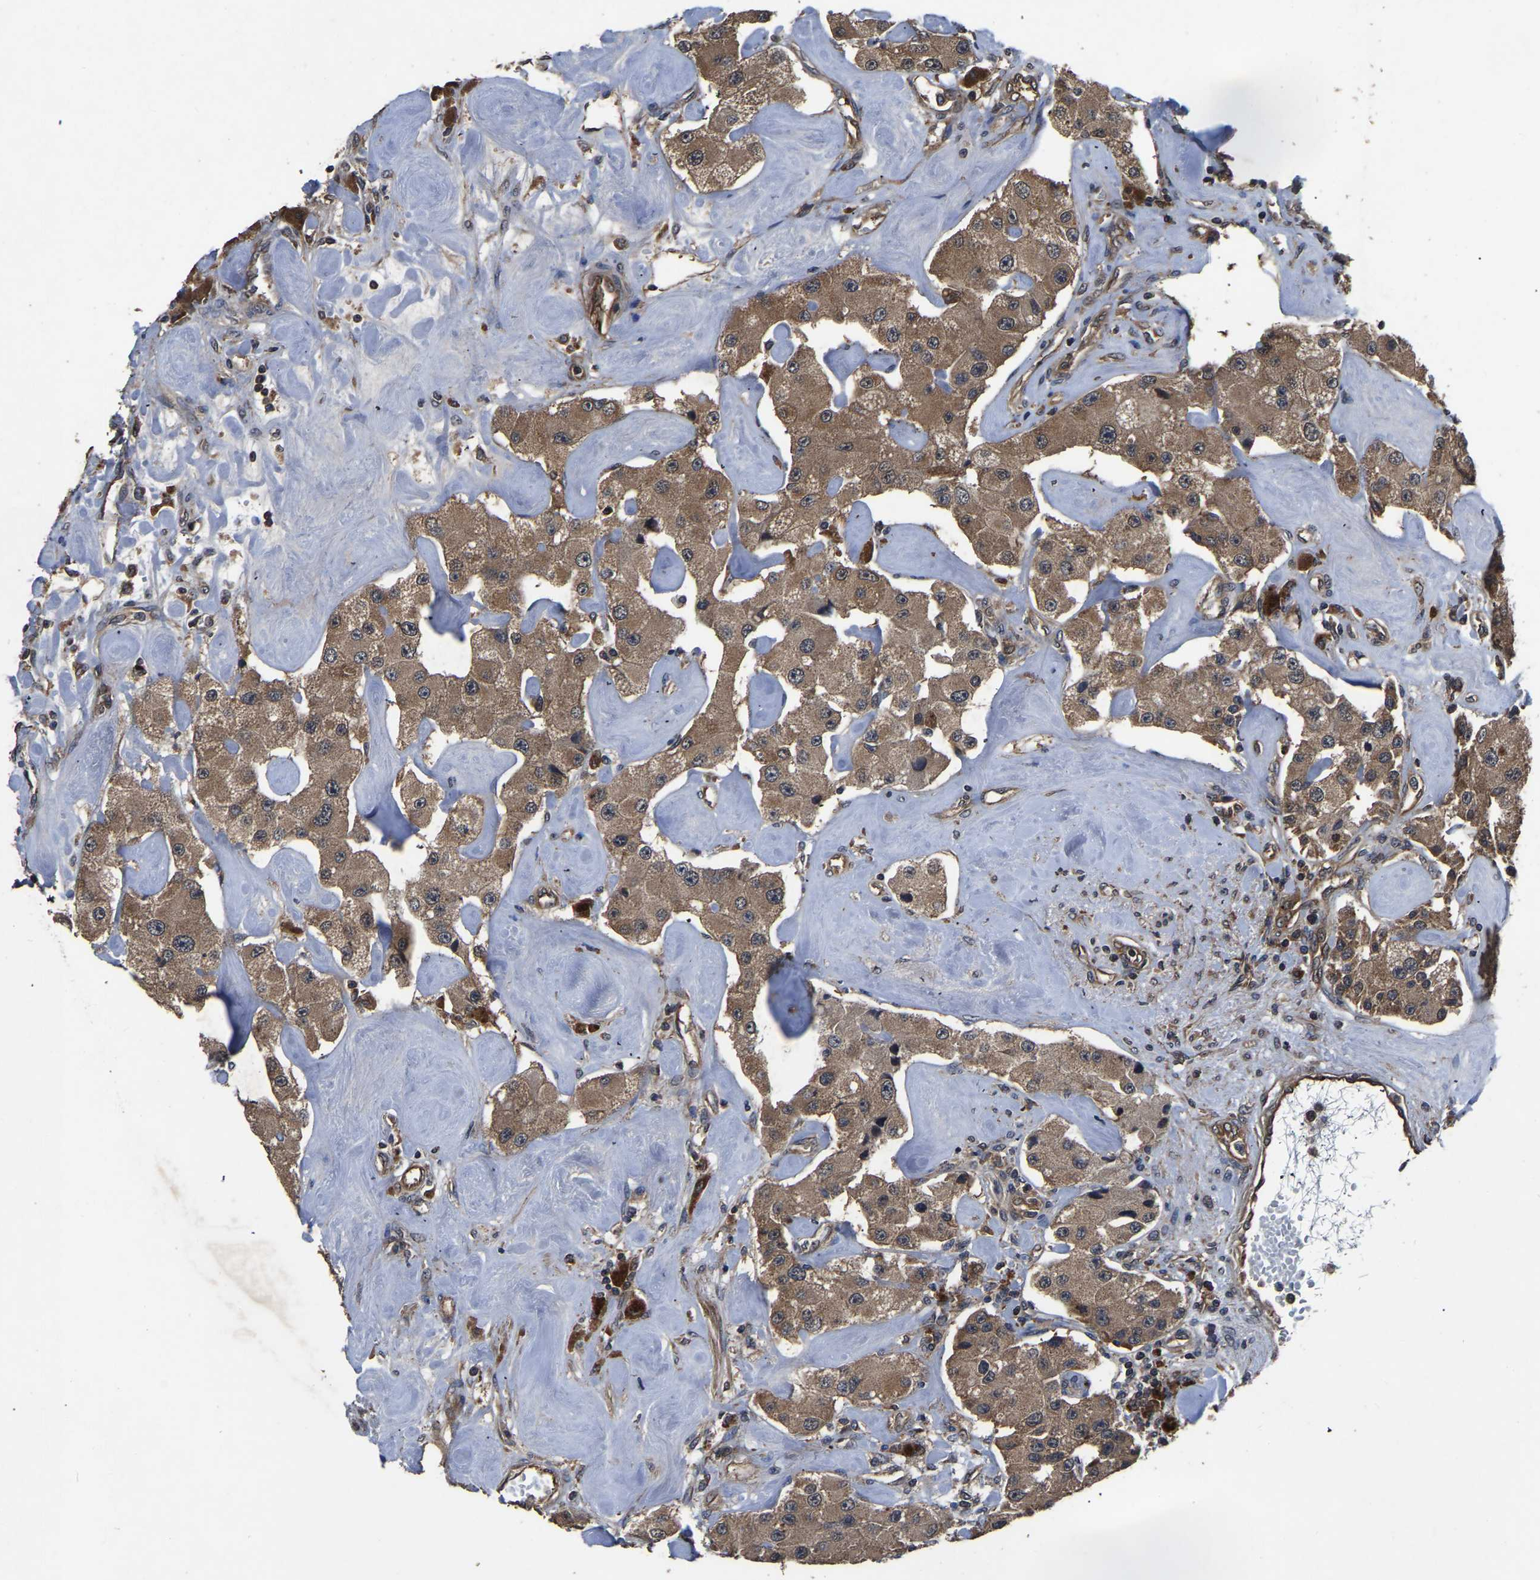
{"staining": {"intensity": "moderate", "quantity": ">75%", "location": "cytoplasmic/membranous"}, "tissue": "carcinoid", "cell_type": "Tumor cells", "image_type": "cancer", "snomed": [{"axis": "morphology", "description": "Carcinoid, malignant, NOS"}, {"axis": "topography", "description": "Pancreas"}], "caption": "IHC of human carcinoid reveals medium levels of moderate cytoplasmic/membranous staining in approximately >75% of tumor cells.", "gene": "CRYZL1", "patient": {"sex": "male", "age": 41}}